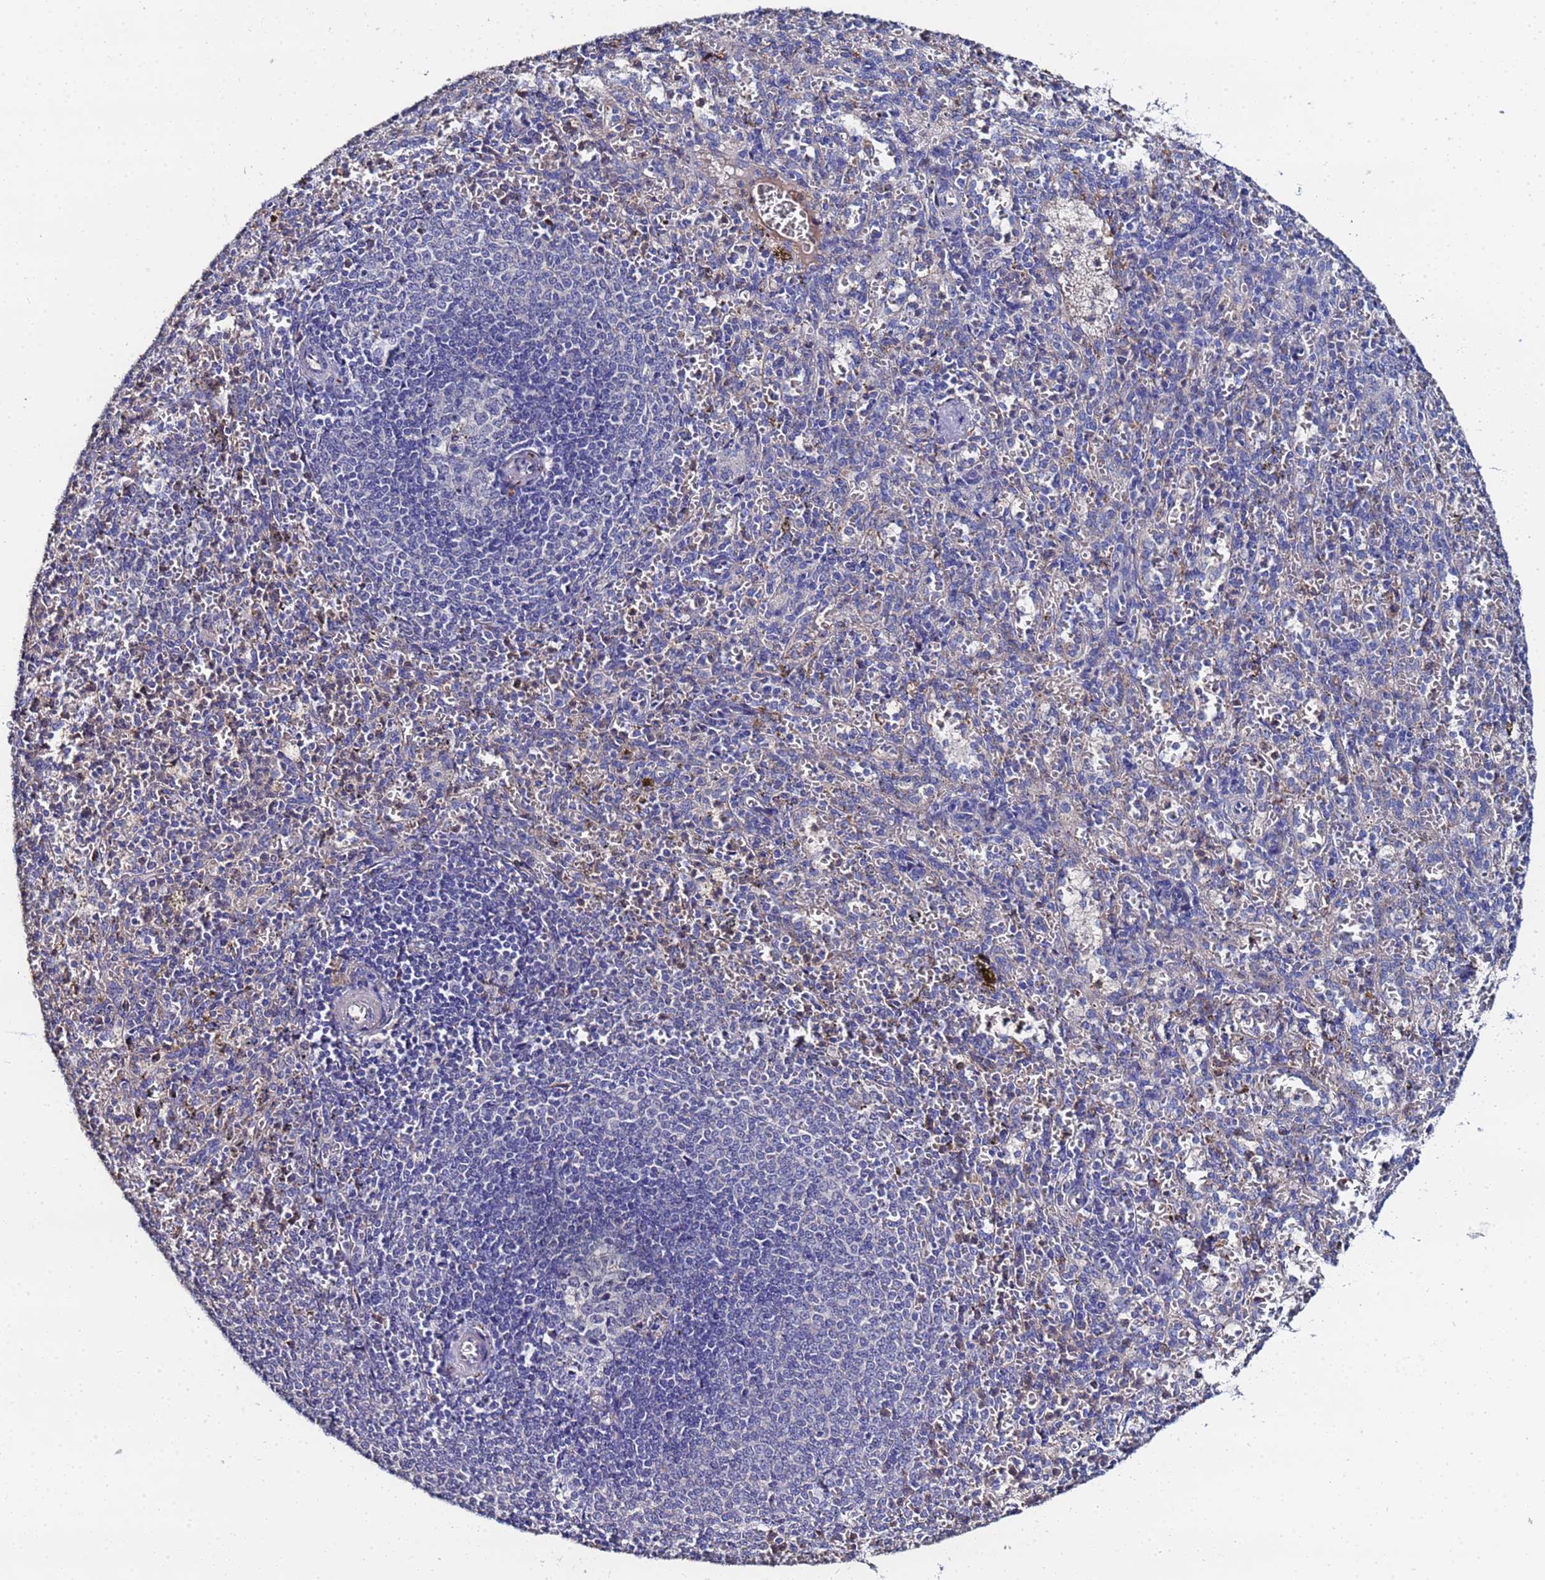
{"staining": {"intensity": "weak", "quantity": "<25%", "location": "cytoplasmic/membranous"}, "tissue": "spleen", "cell_type": "Cells in red pulp", "image_type": "normal", "snomed": [{"axis": "morphology", "description": "Normal tissue, NOS"}, {"axis": "topography", "description": "Spleen"}], "caption": "Protein analysis of normal spleen exhibits no significant positivity in cells in red pulp.", "gene": "TCP10L", "patient": {"sex": "female", "age": 21}}